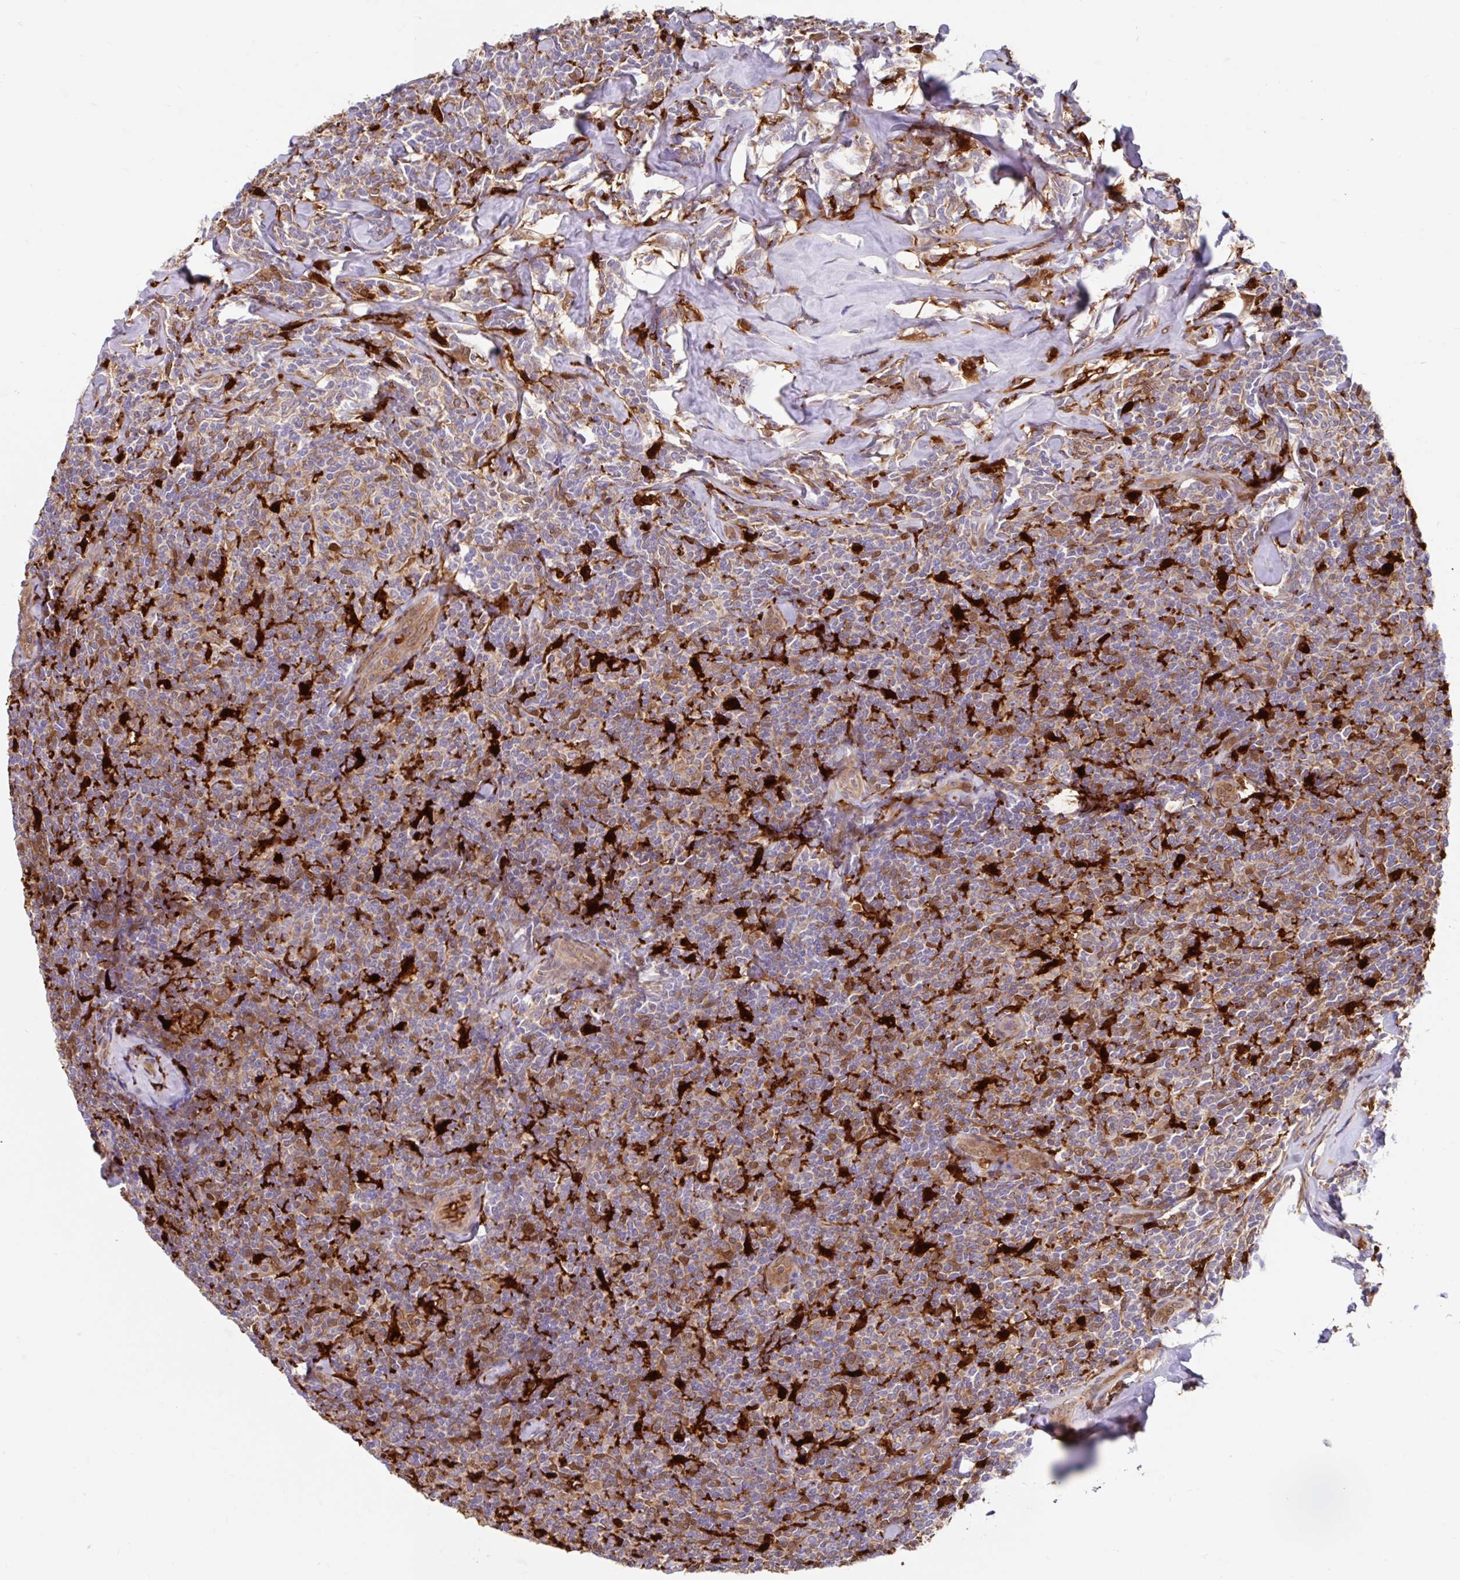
{"staining": {"intensity": "moderate", "quantity": ">75%", "location": "cytoplasmic/membranous"}, "tissue": "lymphoma", "cell_type": "Tumor cells", "image_type": "cancer", "snomed": [{"axis": "morphology", "description": "Malignant lymphoma, non-Hodgkin's type, Low grade"}, {"axis": "topography", "description": "Lymph node"}], "caption": "Tumor cells display moderate cytoplasmic/membranous positivity in about >75% of cells in lymphoma. (brown staining indicates protein expression, while blue staining denotes nuclei).", "gene": "BLVRA", "patient": {"sex": "female", "age": 56}}